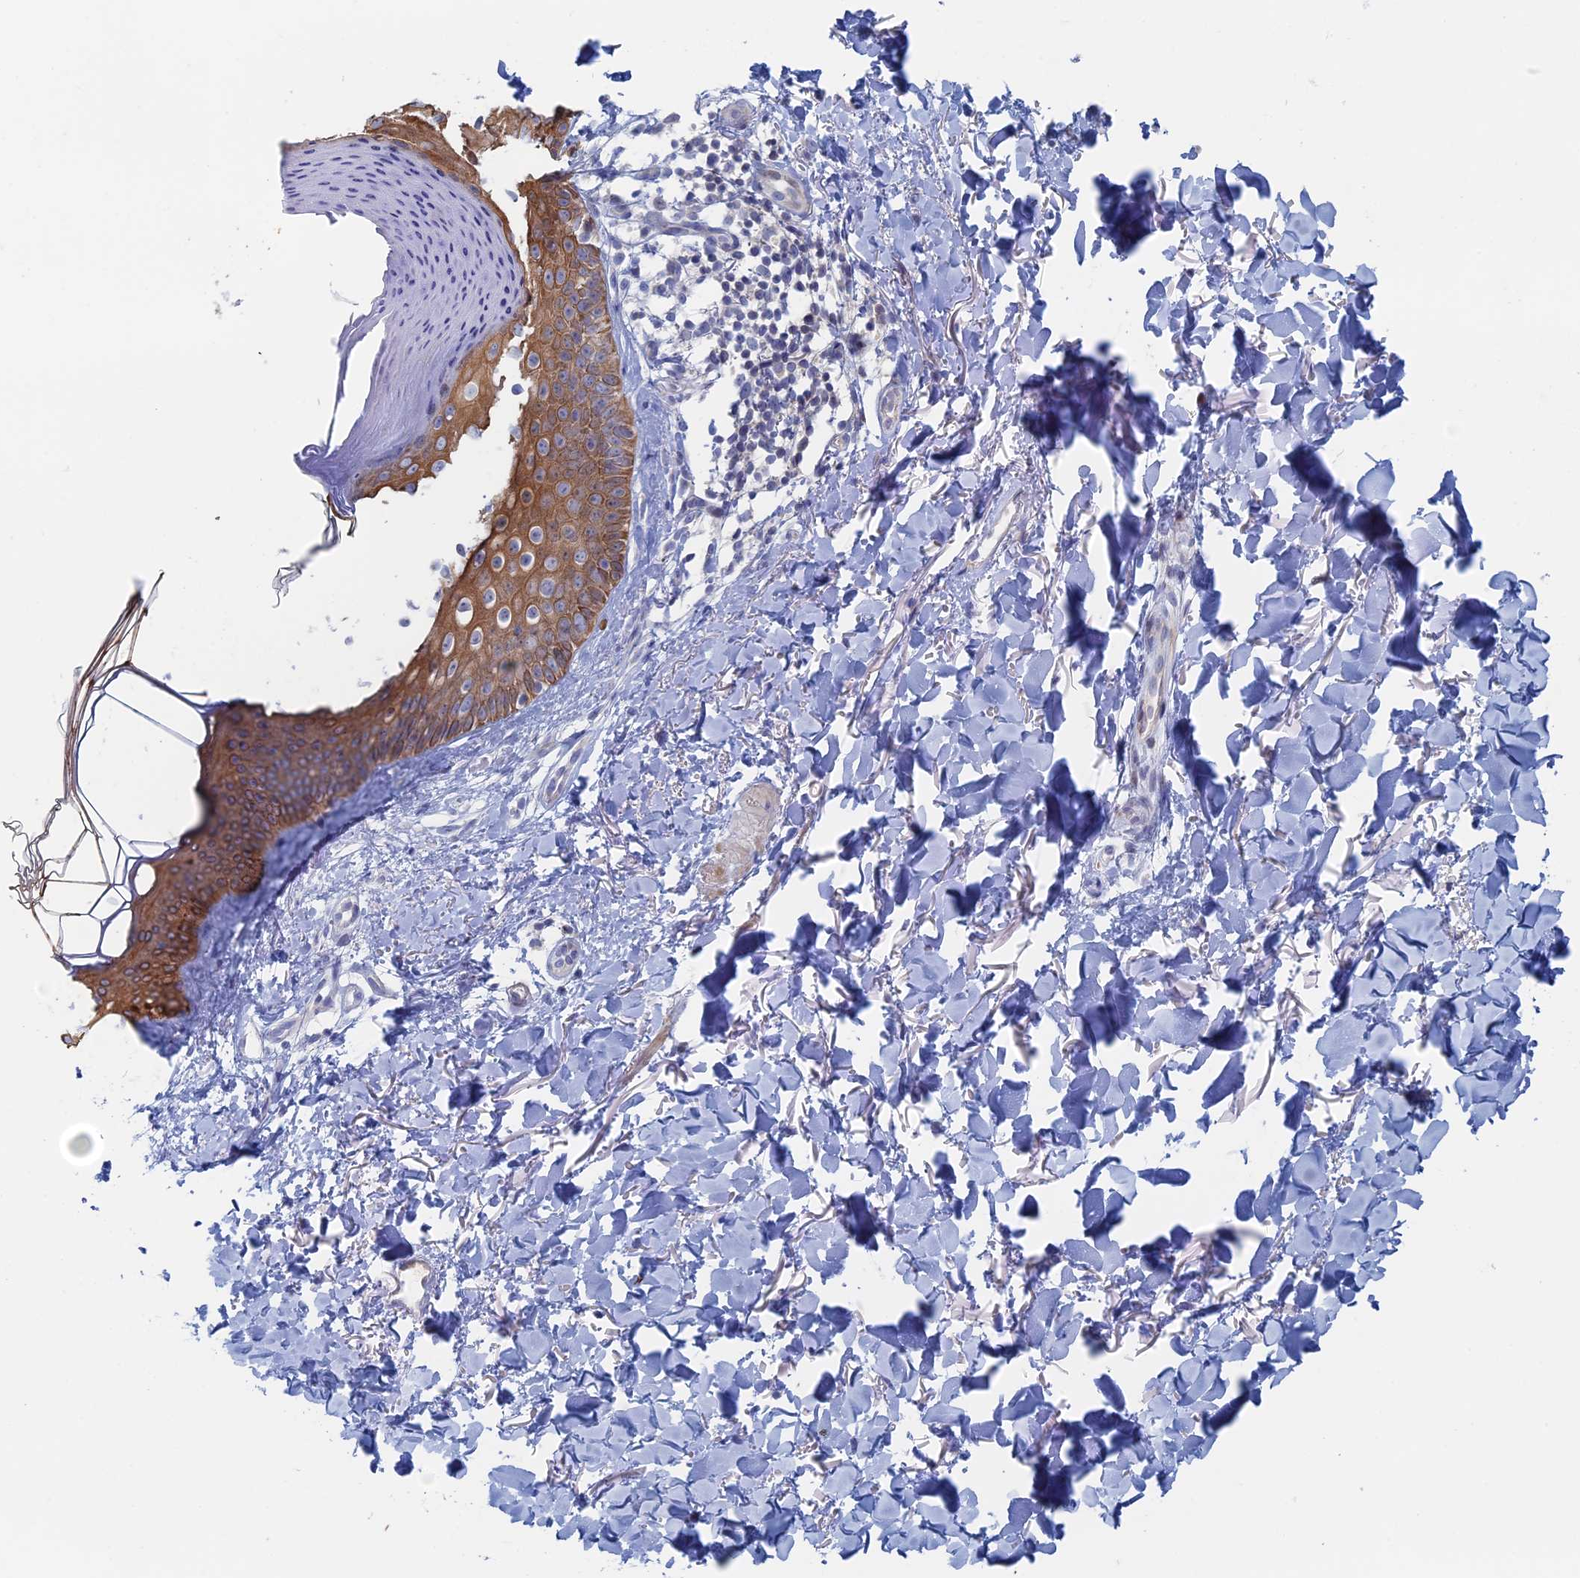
{"staining": {"intensity": "negative", "quantity": "none", "location": "none"}, "tissue": "skin", "cell_type": "Fibroblasts", "image_type": "normal", "snomed": [{"axis": "morphology", "description": "Normal tissue, NOS"}, {"axis": "topography", "description": "Skin"}], "caption": "High magnification brightfield microscopy of normal skin stained with DAB (3,3'-diaminobenzidine) (brown) and counterstained with hematoxylin (blue): fibroblasts show no significant positivity. (Immunohistochemistry, brightfield microscopy, high magnification).", "gene": "IL7", "patient": {"sex": "female", "age": 58}}